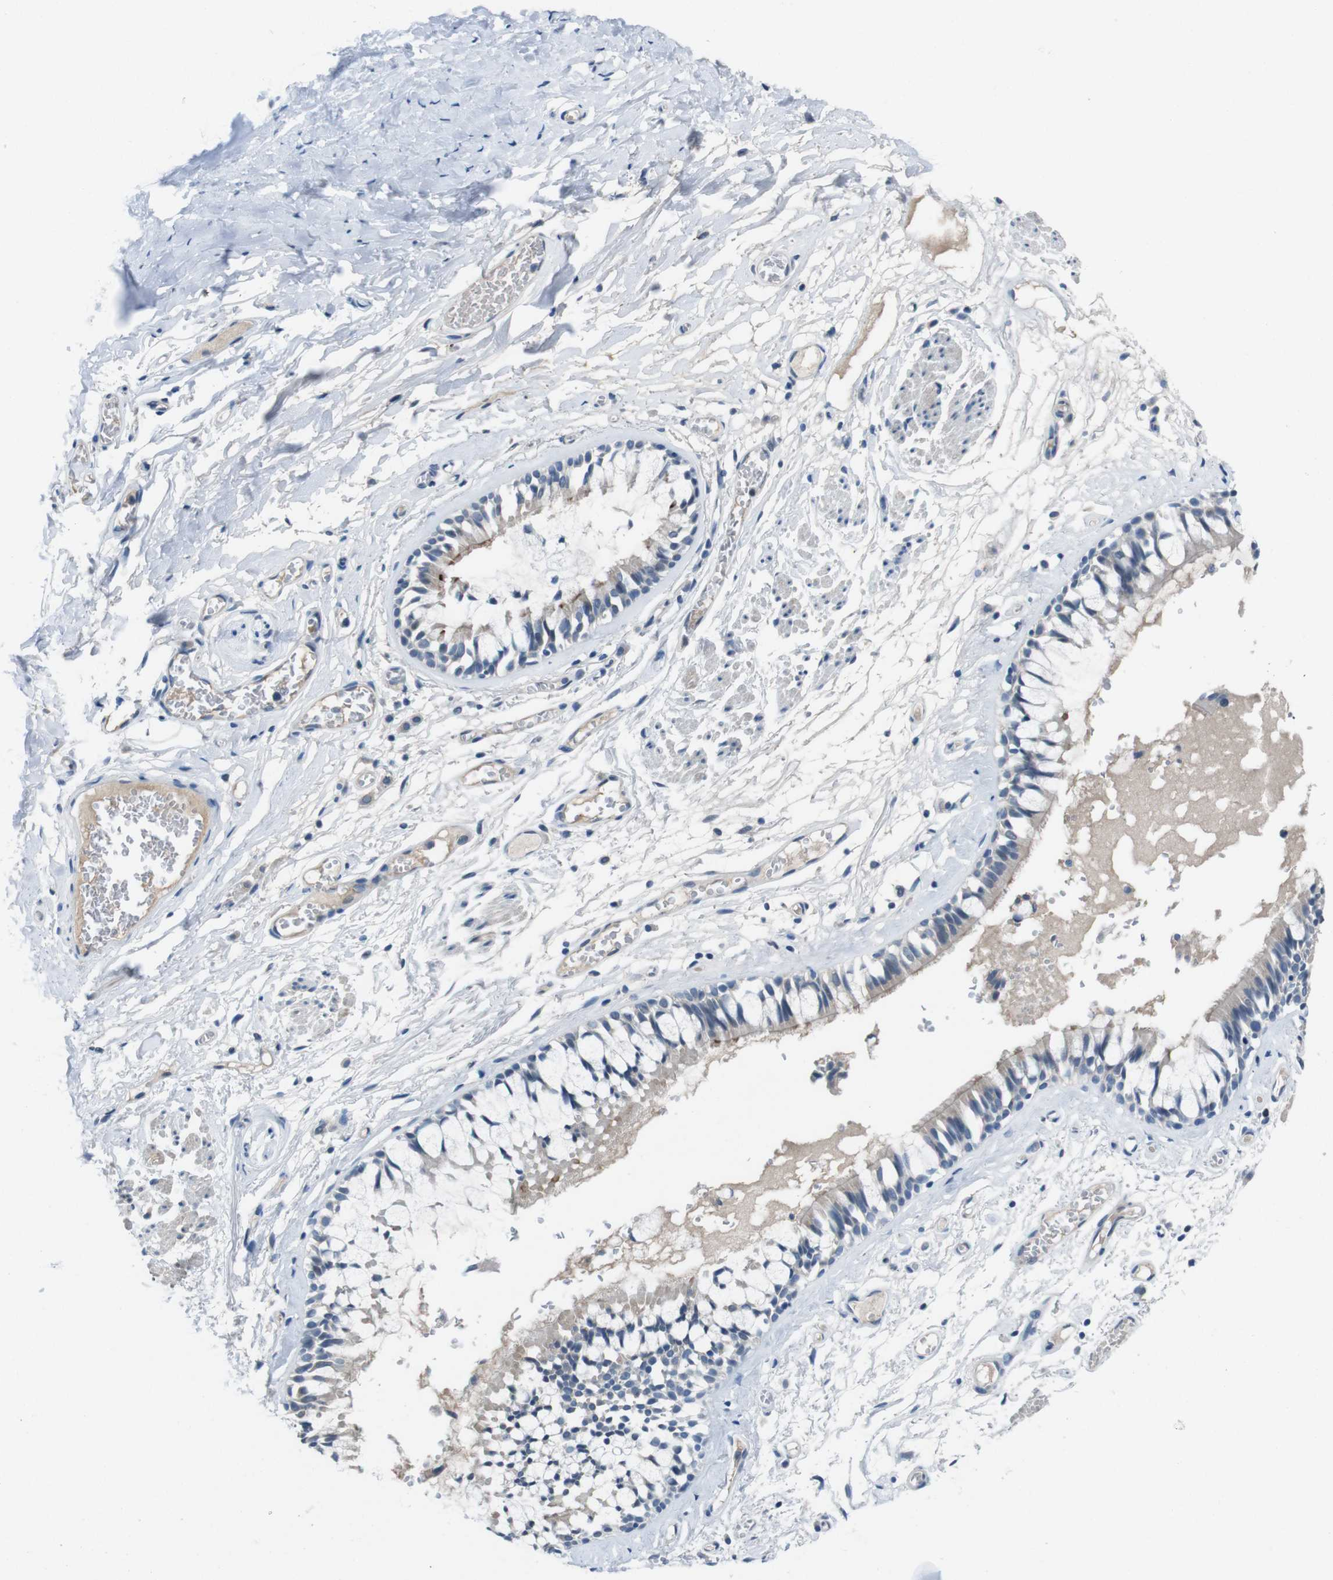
{"staining": {"intensity": "weak", "quantity": "25%-75%", "location": "cytoplasmic/membranous"}, "tissue": "bronchus", "cell_type": "Respiratory epithelial cells", "image_type": "normal", "snomed": [{"axis": "morphology", "description": "Normal tissue, NOS"}, {"axis": "morphology", "description": "Inflammation, NOS"}, {"axis": "topography", "description": "Cartilage tissue"}, {"axis": "topography", "description": "Lung"}], "caption": "A histopathology image of human bronchus stained for a protein displays weak cytoplasmic/membranous brown staining in respiratory epithelial cells.", "gene": "CDHR2", "patient": {"sex": "male", "age": 71}}